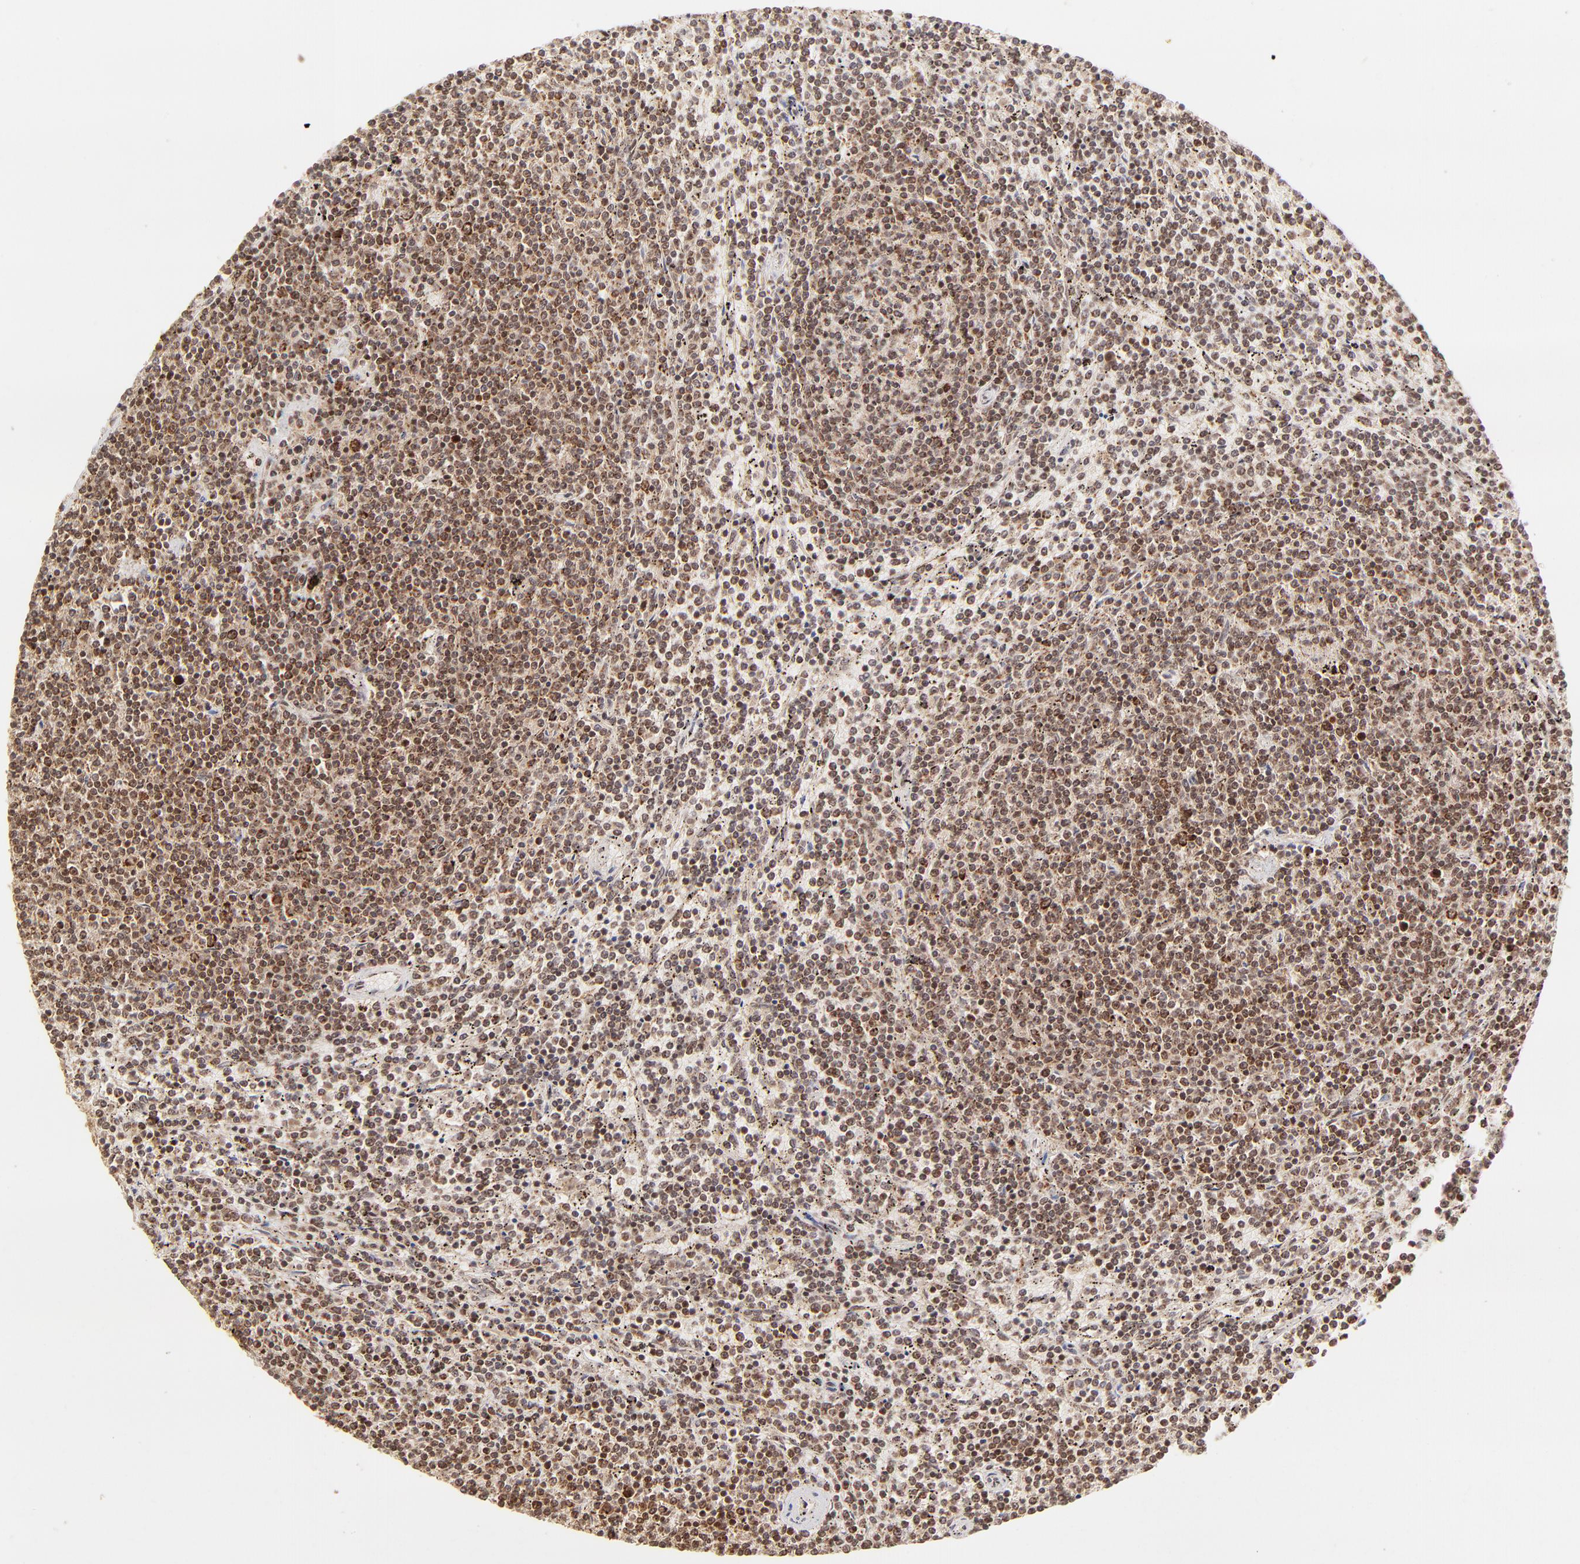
{"staining": {"intensity": "strong", "quantity": ">75%", "location": "cytoplasmic/membranous,nuclear"}, "tissue": "lymphoma", "cell_type": "Tumor cells", "image_type": "cancer", "snomed": [{"axis": "morphology", "description": "Malignant lymphoma, non-Hodgkin's type, Low grade"}, {"axis": "topography", "description": "Spleen"}], "caption": "There is high levels of strong cytoplasmic/membranous and nuclear staining in tumor cells of low-grade malignant lymphoma, non-Hodgkin's type, as demonstrated by immunohistochemical staining (brown color).", "gene": "MED15", "patient": {"sex": "female", "age": 50}}